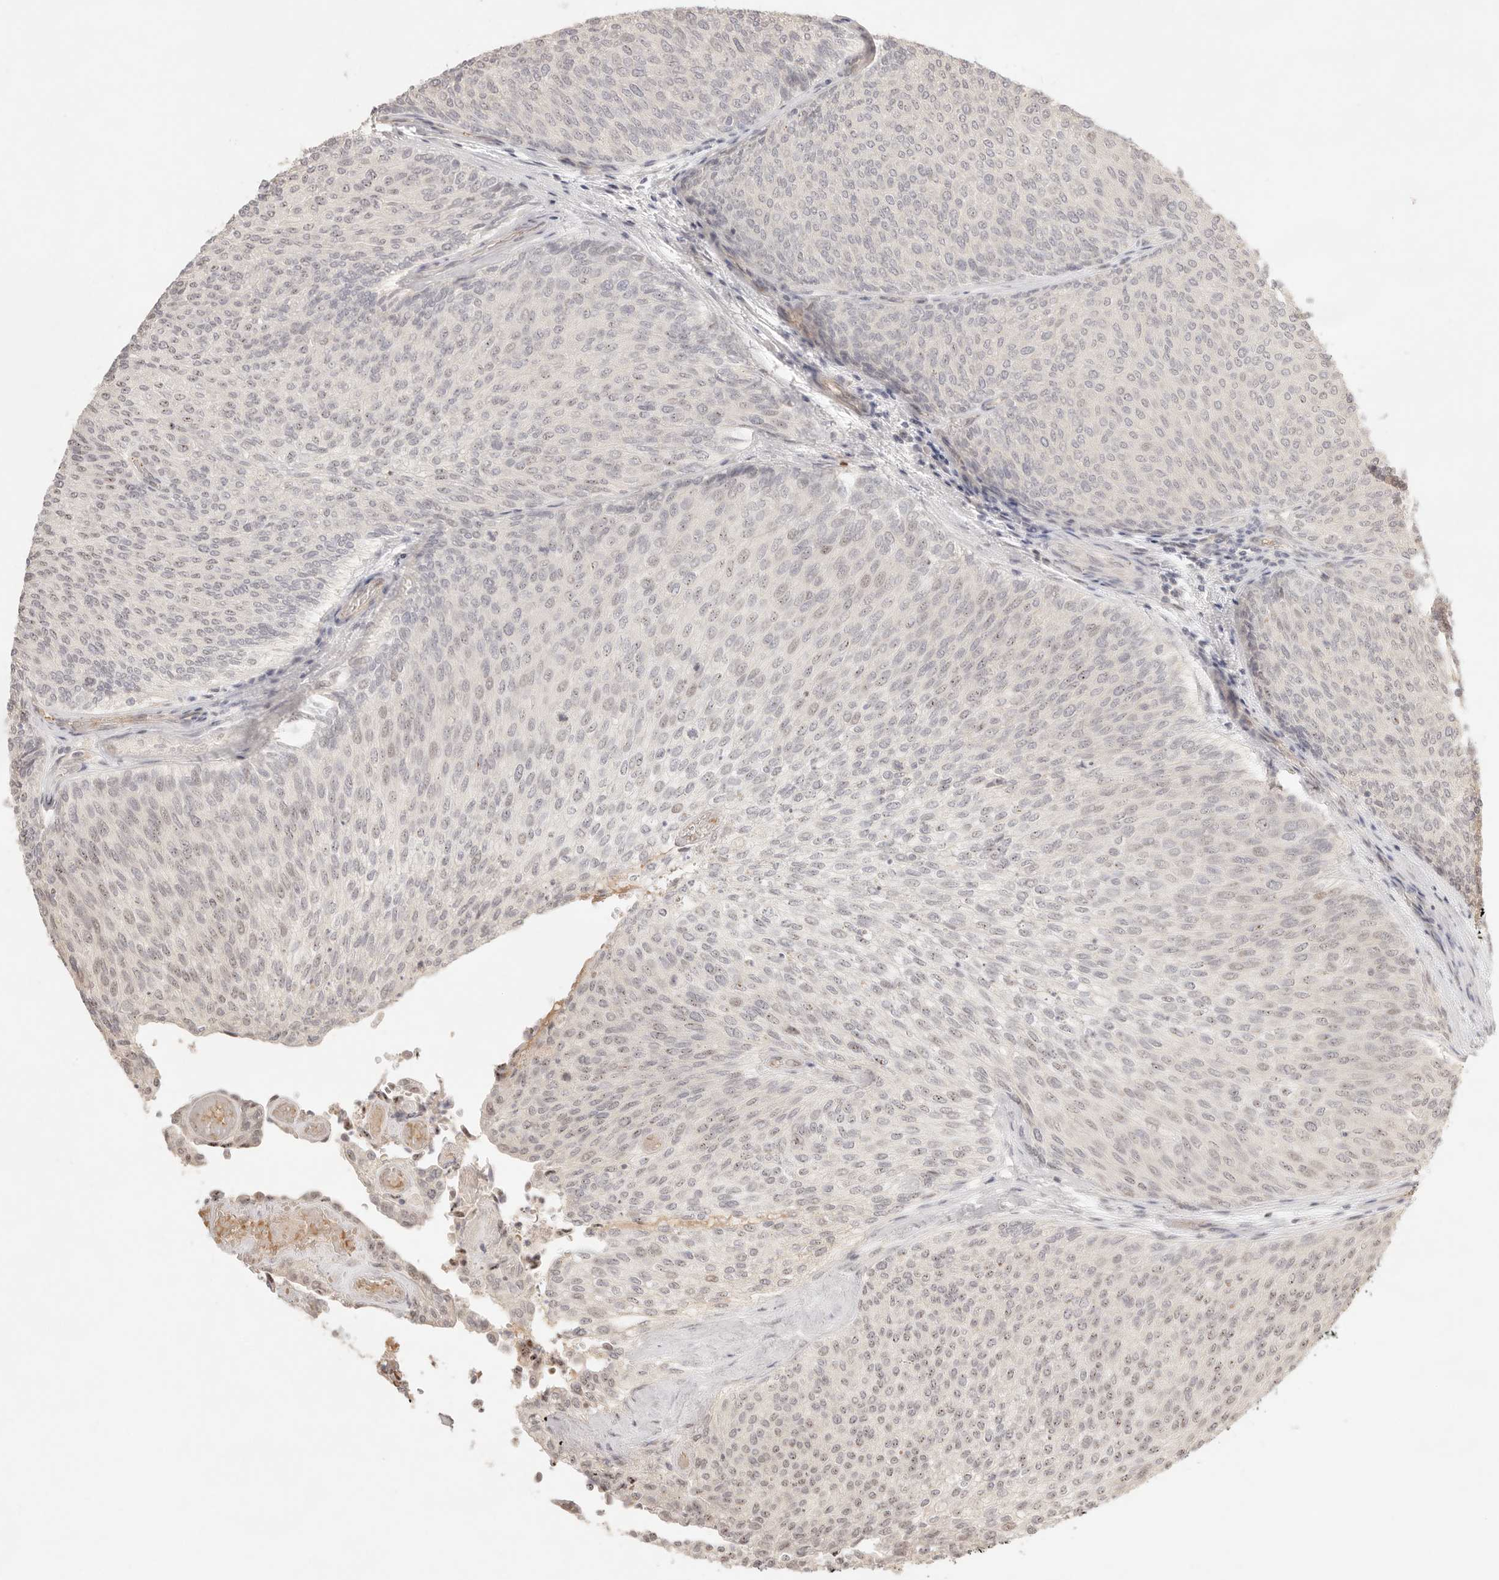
{"staining": {"intensity": "weak", "quantity": "25%-75%", "location": "nuclear"}, "tissue": "urothelial cancer", "cell_type": "Tumor cells", "image_type": "cancer", "snomed": [{"axis": "morphology", "description": "Urothelial carcinoma, Low grade"}, {"axis": "topography", "description": "Urinary bladder"}], "caption": "Urothelial cancer tissue reveals weak nuclear staining in approximately 25%-75% of tumor cells, visualized by immunohistochemistry.", "gene": "MEP1A", "patient": {"sex": "female", "age": 79}}